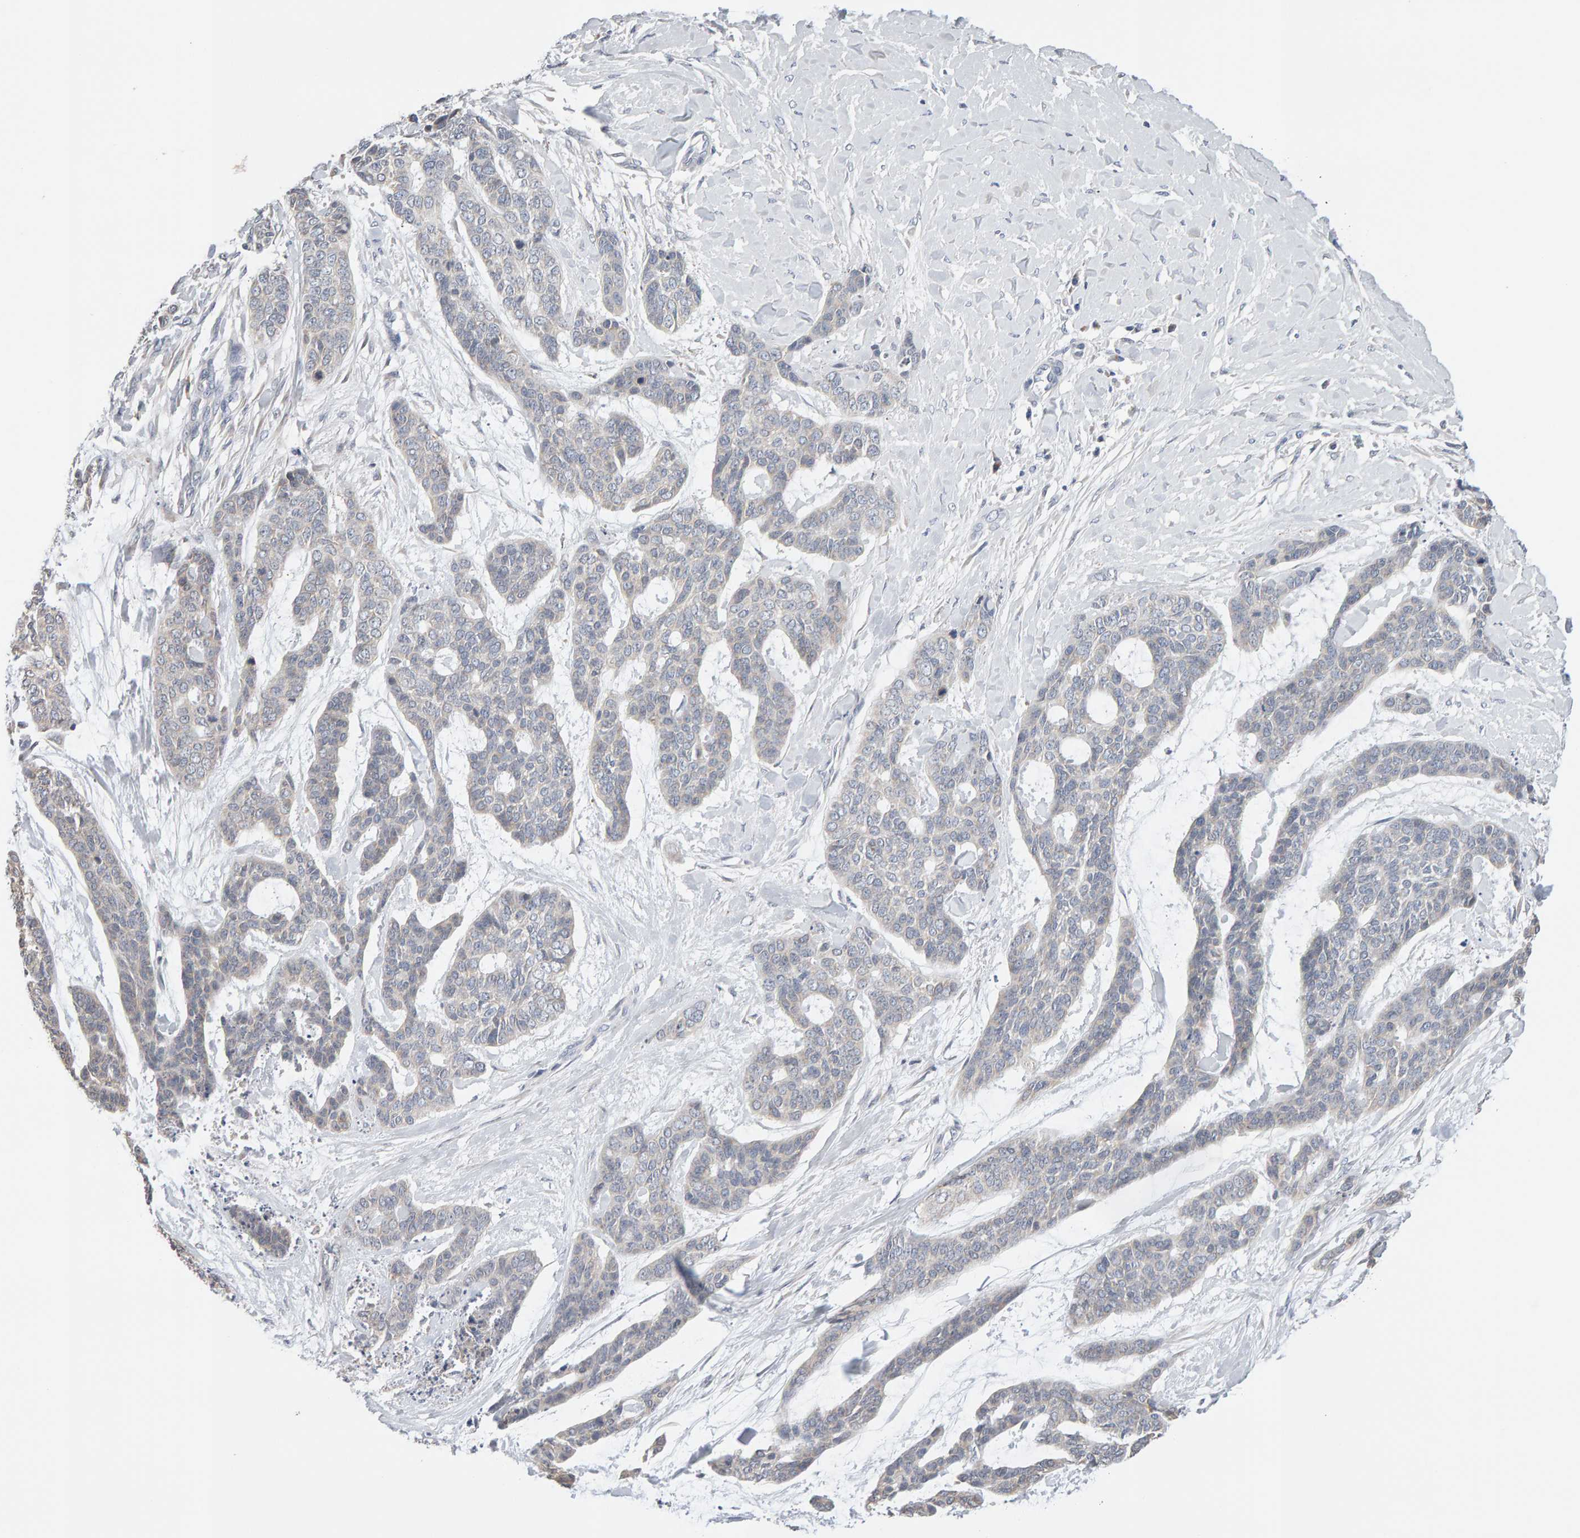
{"staining": {"intensity": "negative", "quantity": "none", "location": "none"}, "tissue": "skin cancer", "cell_type": "Tumor cells", "image_type": "cancer", "snomed": [{"axis": "morphology", "description": "Basal cell carcinoma"}, {"axis": "topography", "description": "Skin"}], "caption": "A photomicrograph of skin cancer stained for a protein exhibits no brown staining in tumor cells.", "gene": "SGPL1", "patient": {"sex": "female", "age": 64}}